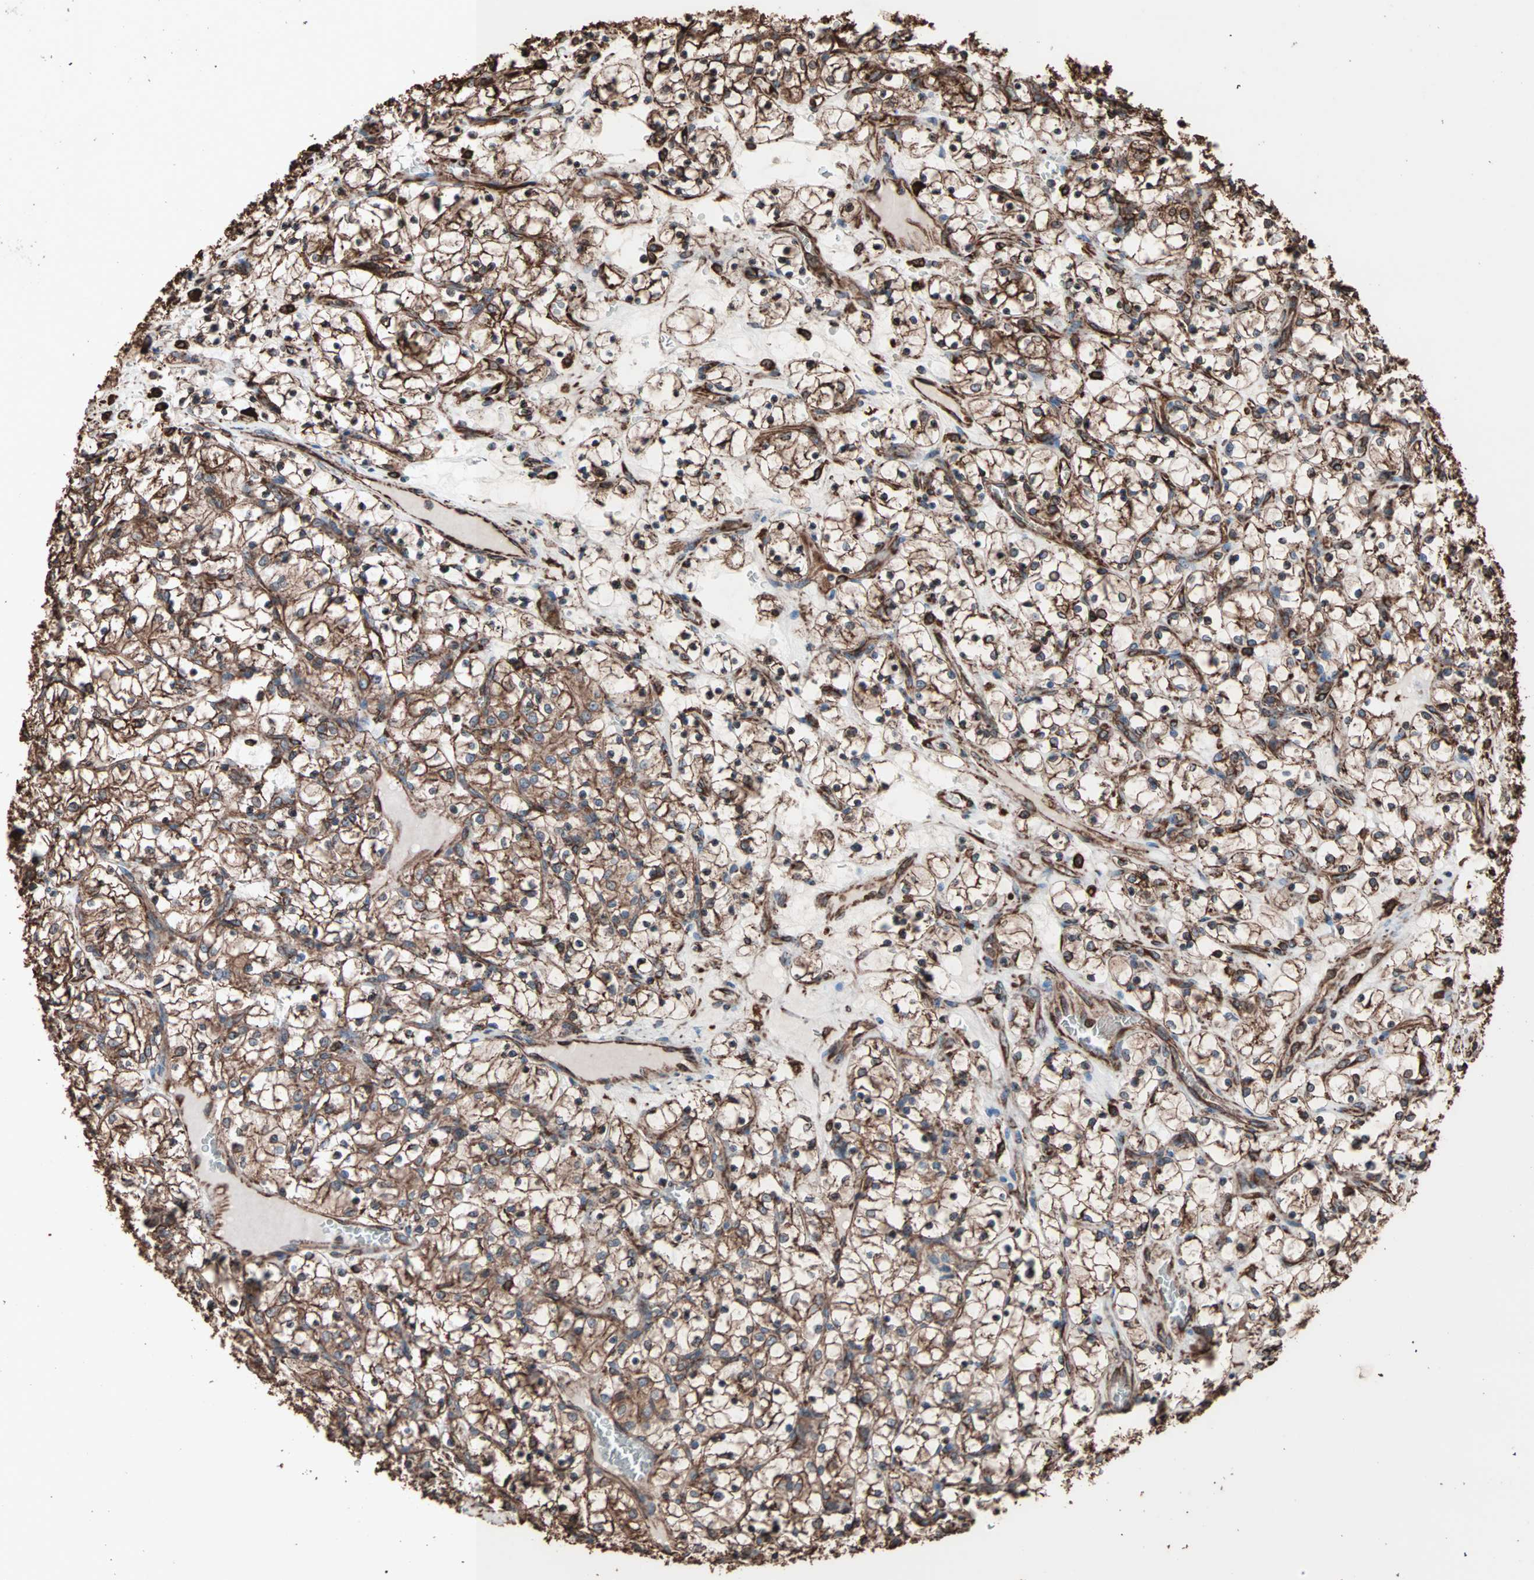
{"staining": {"intensity": "strong", "quantity": ">75%", "location": "cytoplasmic/membranous"}, "tissue": "renal cancer", "cell_type": "Tumor cells", "image_type": "cancer", "snomed": [{"axis": "morphology", "description": "Adenocarcinoma, NOS"}, {"axis": "topography", "description": "Kidney"}], "caption": "This is a micrograph of immunohistochemistry (IHC) staining of adenocarcinoma (renal), which shows strong expression in the cytoplasmic/membranous of tumor cells.", "gene": "HSP90B1", "patient": {"sex": "female", "age": 69}}